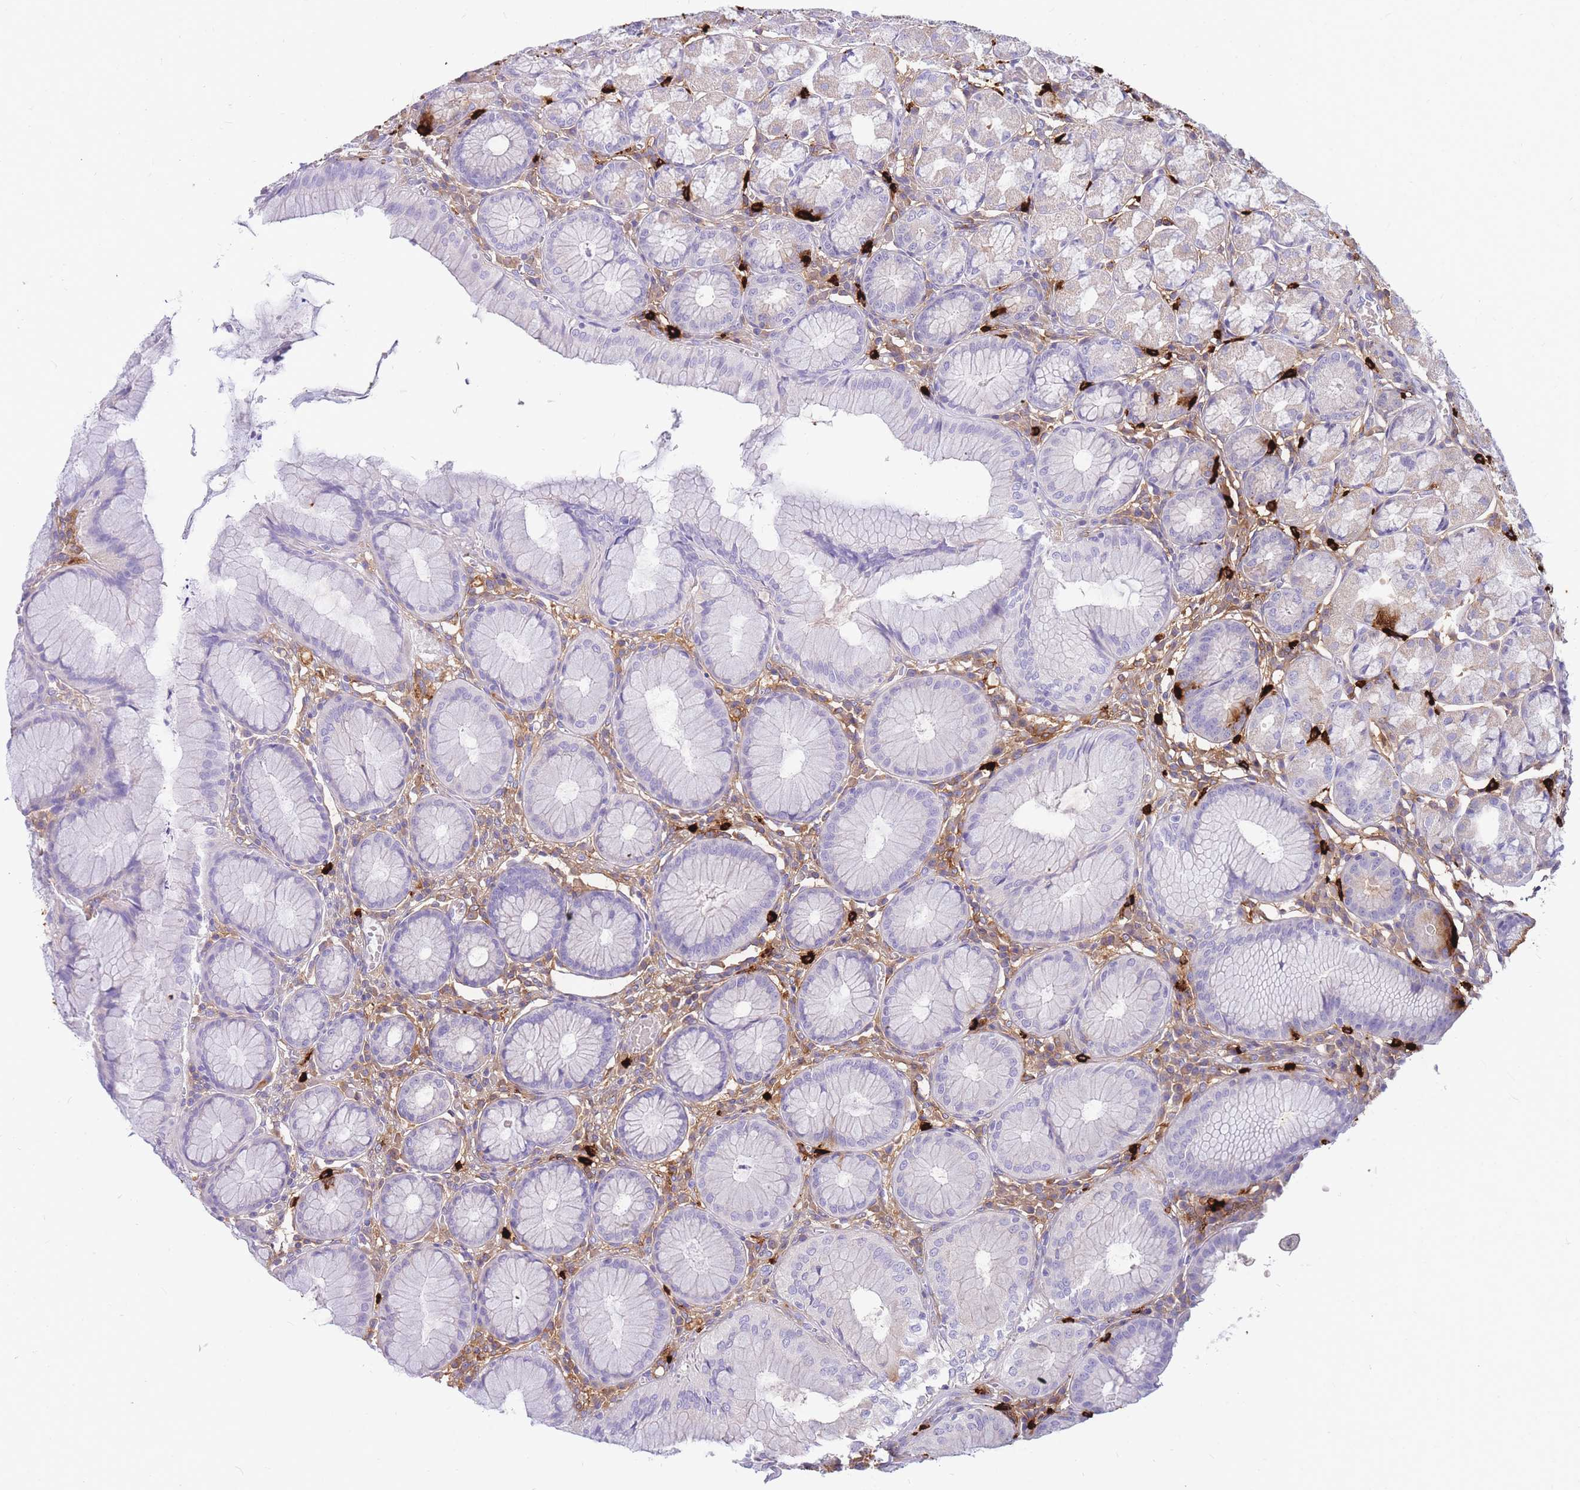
{"staining": {"intensity": "weak", "quantity": "25%-75%", "location": "cytoplasmic/membranous"}, "tissue": "stomach", "cell_type": "Glandular cells", "image_type": "normal", "snomed": [{"axis": "morphology", "description": "Normal tissue, NOS"}, {"axis": "topography", "description": "Stomach"}], "caption": "Glandular cells reveal low levels of weak cytoplasmic/membranous staining in approximately 25%-75% of cells in unremarkable stomach. (brown staining indicates protein expression, while blue staining denotes nuclei).", "gene": "TPSAB1", "patient": {"sex": "male", "age": 55}}